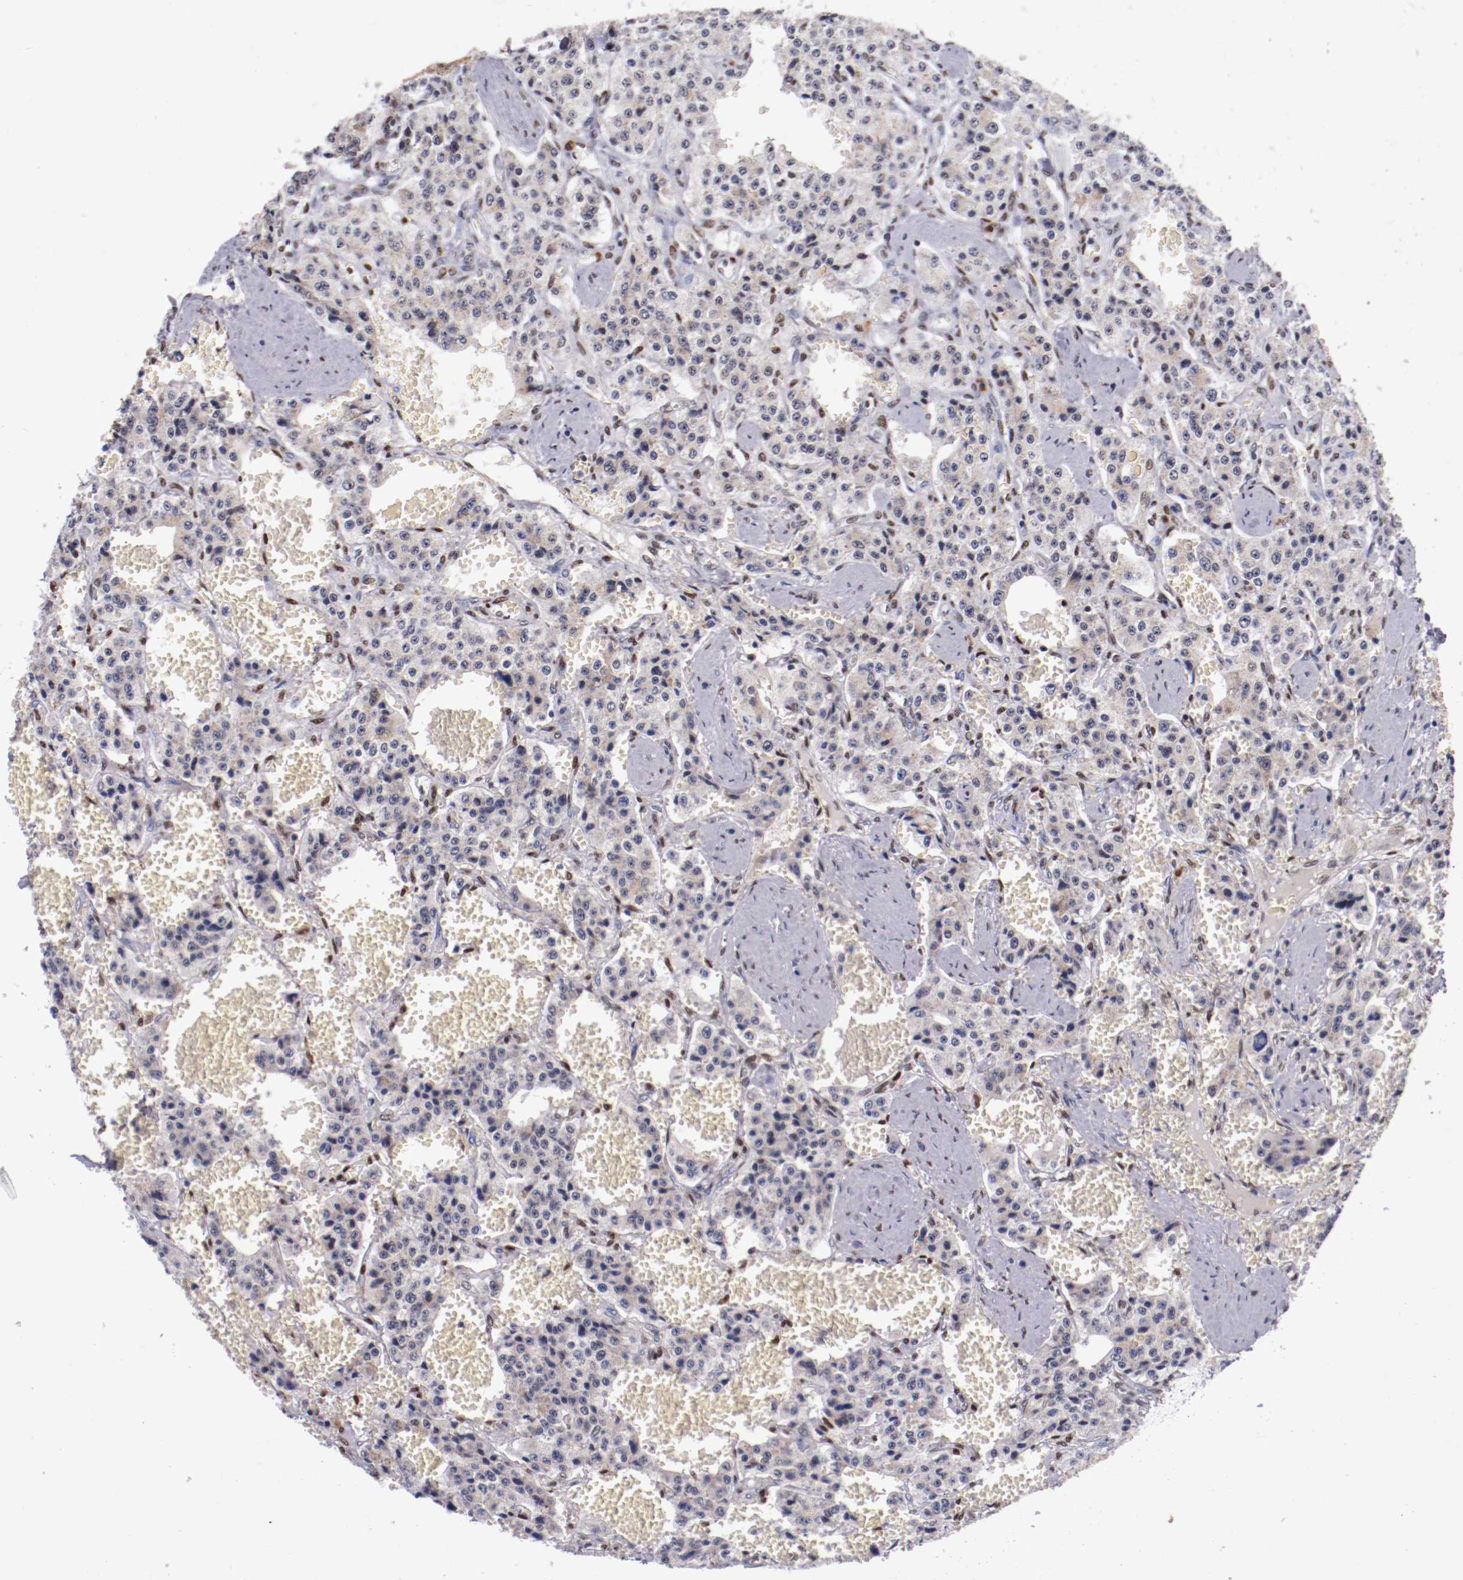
{"staining": {"intensity": "negative", "quantity": "none", "location": "none"}, "tissue": "carcinoid", "cell_type": "Tumor cells", "image_type": "cancer", "snomed": [{"axis": "morphology", "description": "Carcinoid, malignant, NOS"}, {"axis": "topography", "description": "Small intestine"}], "caption": "Human carcinoid (malignant) stained for a protein using immunohistochemistry (IHC) shows no positivity in tumor cells.", "gene": "SRF", "patient": {"sex": "male", "age": 52}}